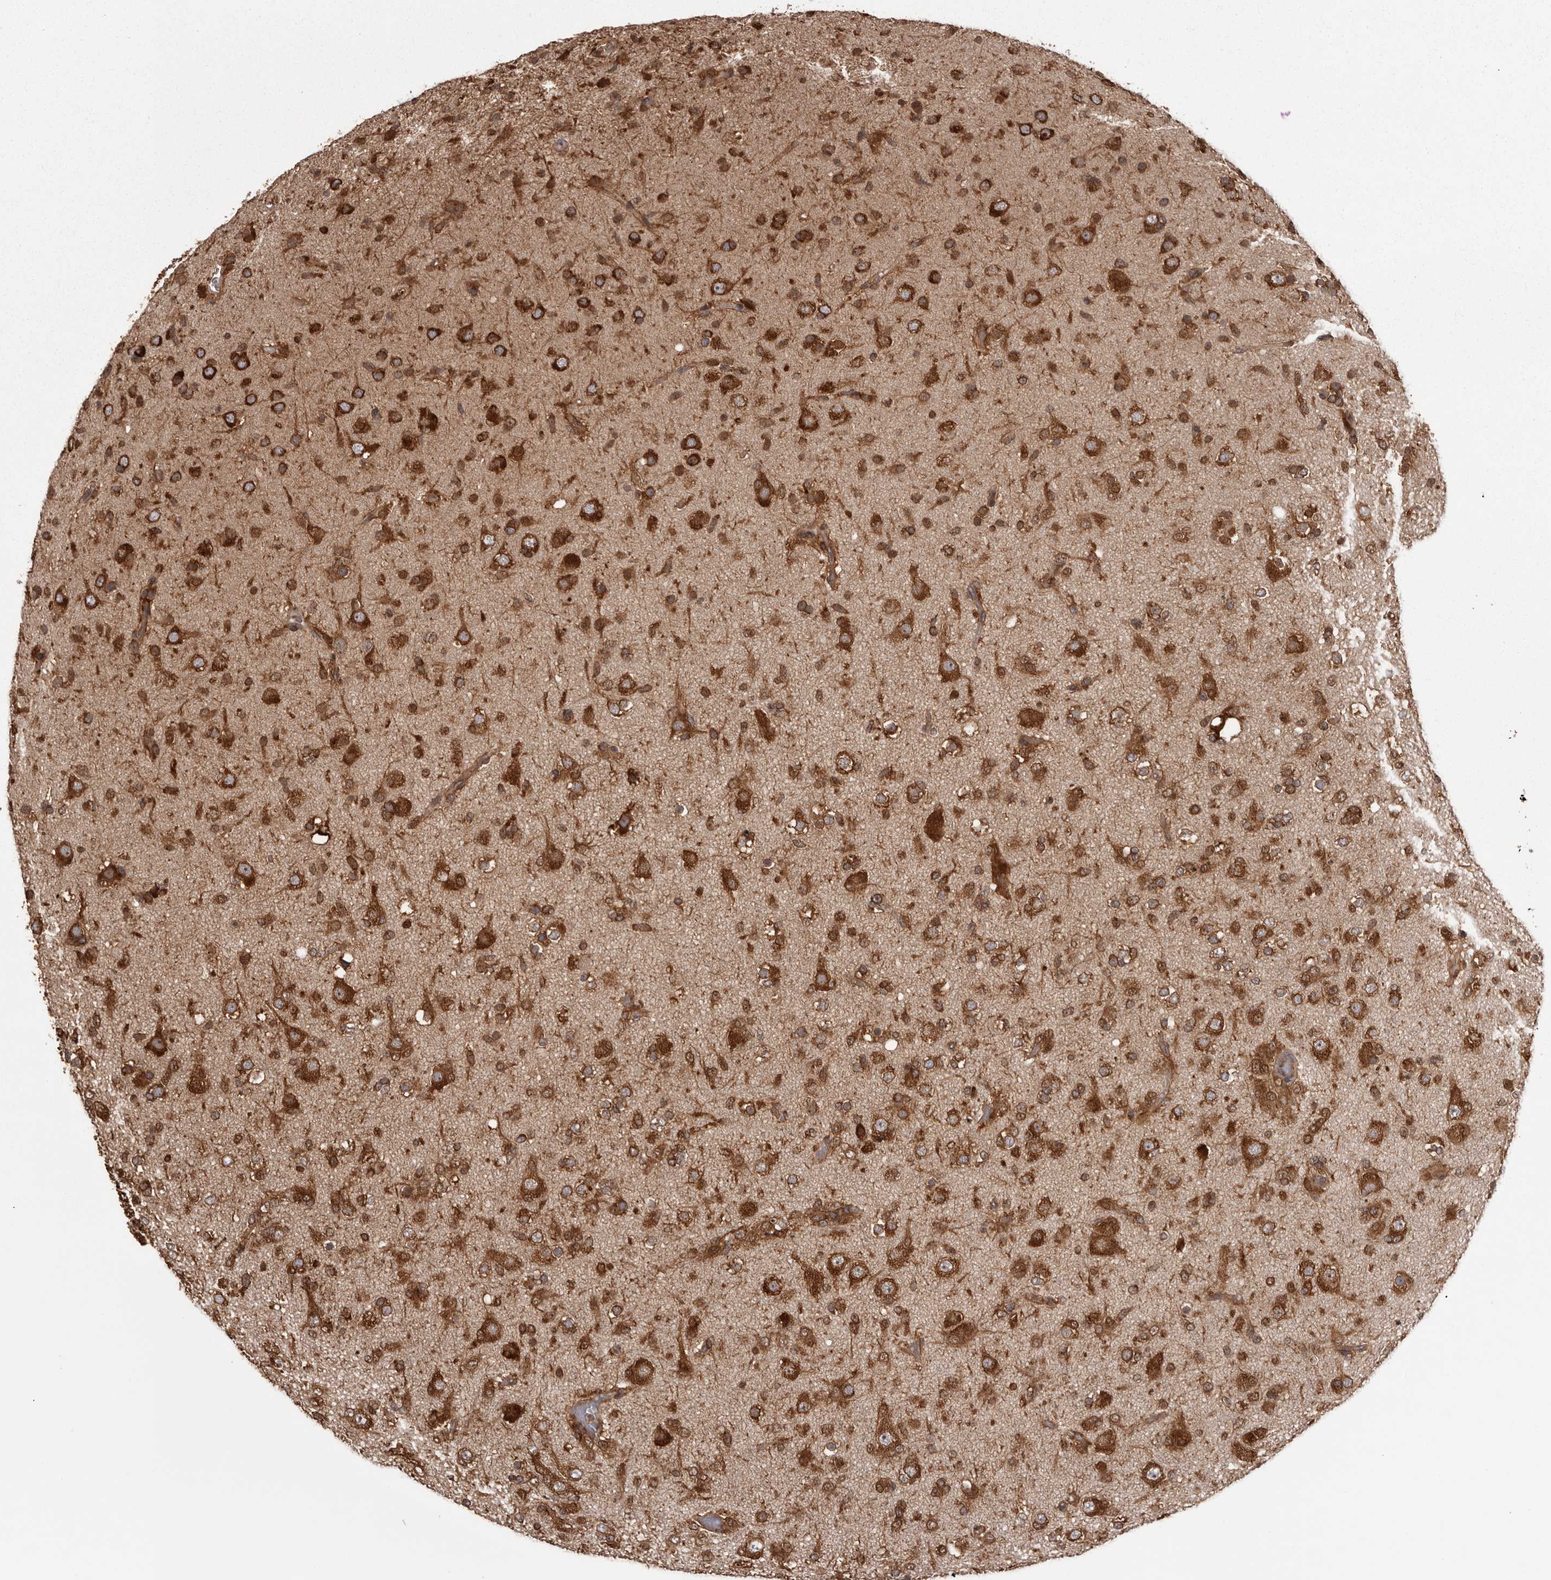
{"staining": {"intensity": "strong", "quantity": ">75%", "location": "cytoplasmic/membranous"}, "tissue": "glioma", "cell_type": "Tumor cells", "image_type": "cancer", "snomed": [{"axis": "morphology", "description": "Glioma, malignant, Low grade"}, {"axis": "topography", "description": "Brain"}], "caption": "Protein staining of malignant glioma (low-grade) tissue shows strong cytoplasmic/membranous expression in about >75% of tumor cells.", "gene": "DARS1", "patient": {"sex": "male", "age": 65}}